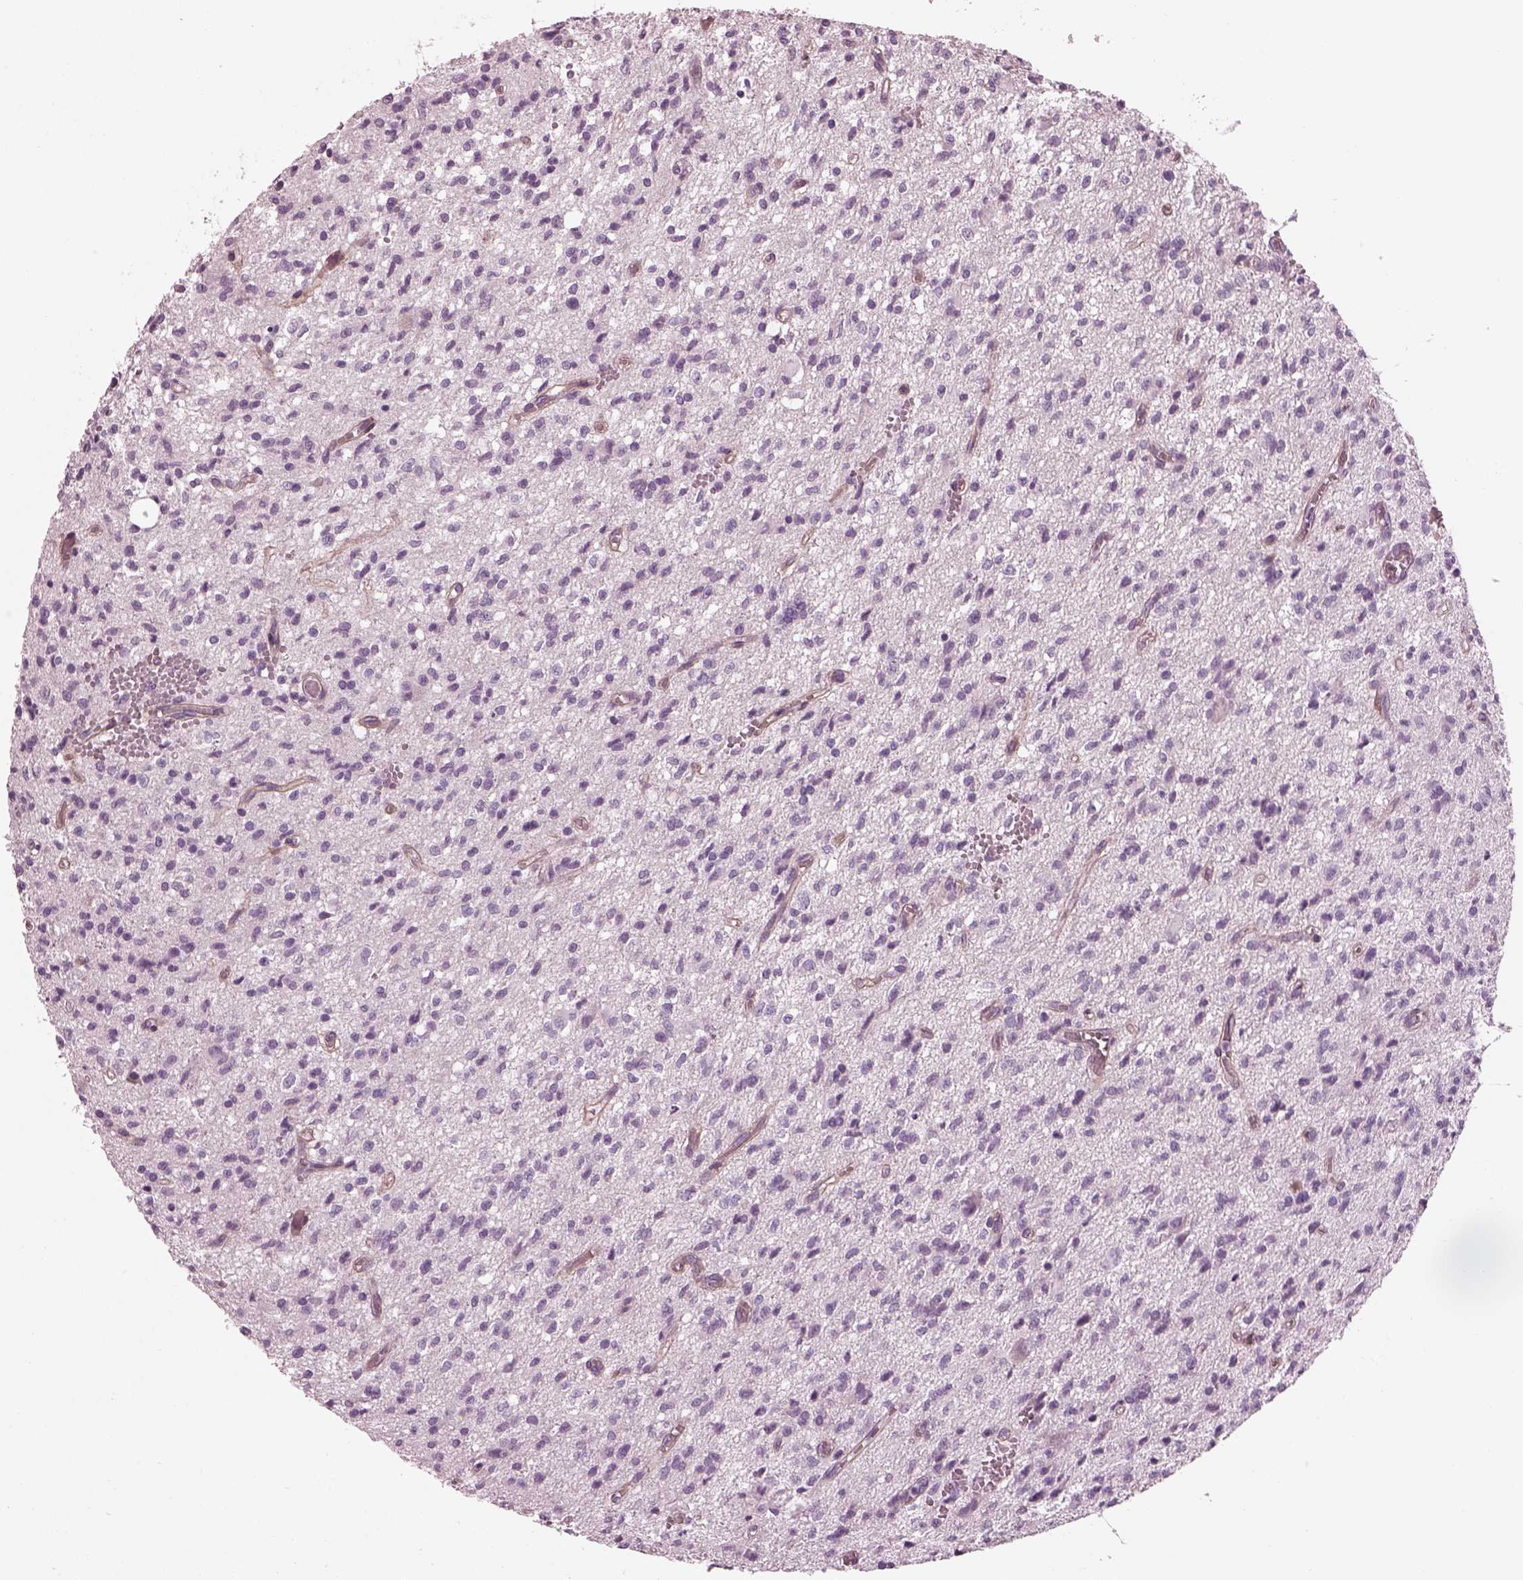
{"staining": {"intensity": "negative", "quantity": "none", "location": "none"}, "tissue": "glioma", "cell_type": "Tumor cells", "image_type": "cancer", "snomed": [{"axis": "morphology", "description": "Glioma, malignant, Low grade"}, {"axis": "topography", "description": "Brain"}], "caption": "High magnification brightfield microscopy of malignant low-grade glioma stained with DAB (3,3'-diaminobenzidine) (brown) and counterstained with hematoxylin (blue): tumor cells show no significant positivity.", "gene": "BFSP1", "patient": {"sex": "male", "age": 64}}